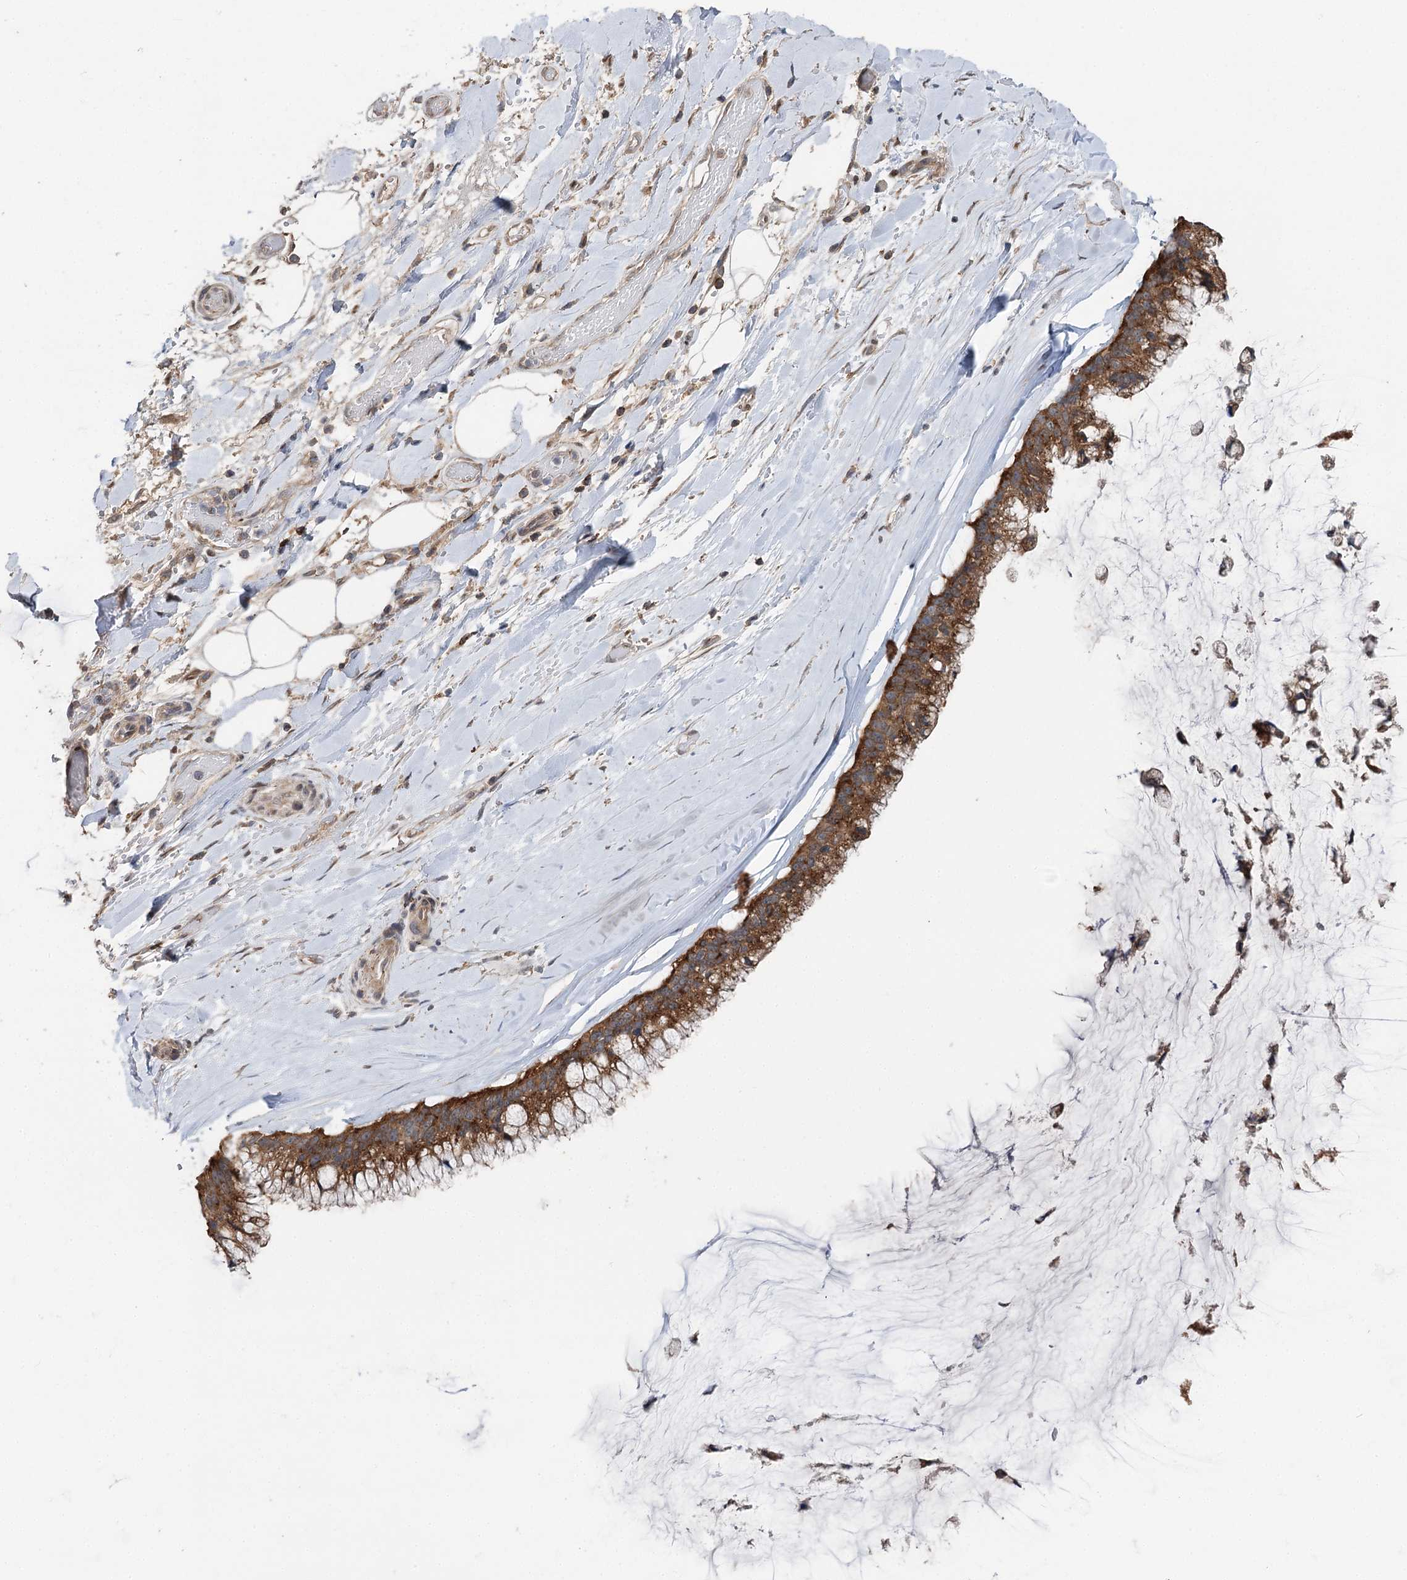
{"staining": {"intensity": "moderate", "quantity": ">75%", "location": "cytoplasmic/membranous"}, "tissue": "ovarian cancer", "cell_type": "Tumor cells", "image_type": "cancer", "snomed": [{"axis": "morphology", "description": "Cystadenocarcinoma, mucinous, NOS"}, {"axis": "topography", "description": "Ovary"}], "caption": "Immunohistochemical staining of ovarian cancer displays medium levels of moderate cytoplasmic/membranous staining in about >75% of tumor cells.", "gene": "STX6", "patient": {"sex": "female", "age": 39}}